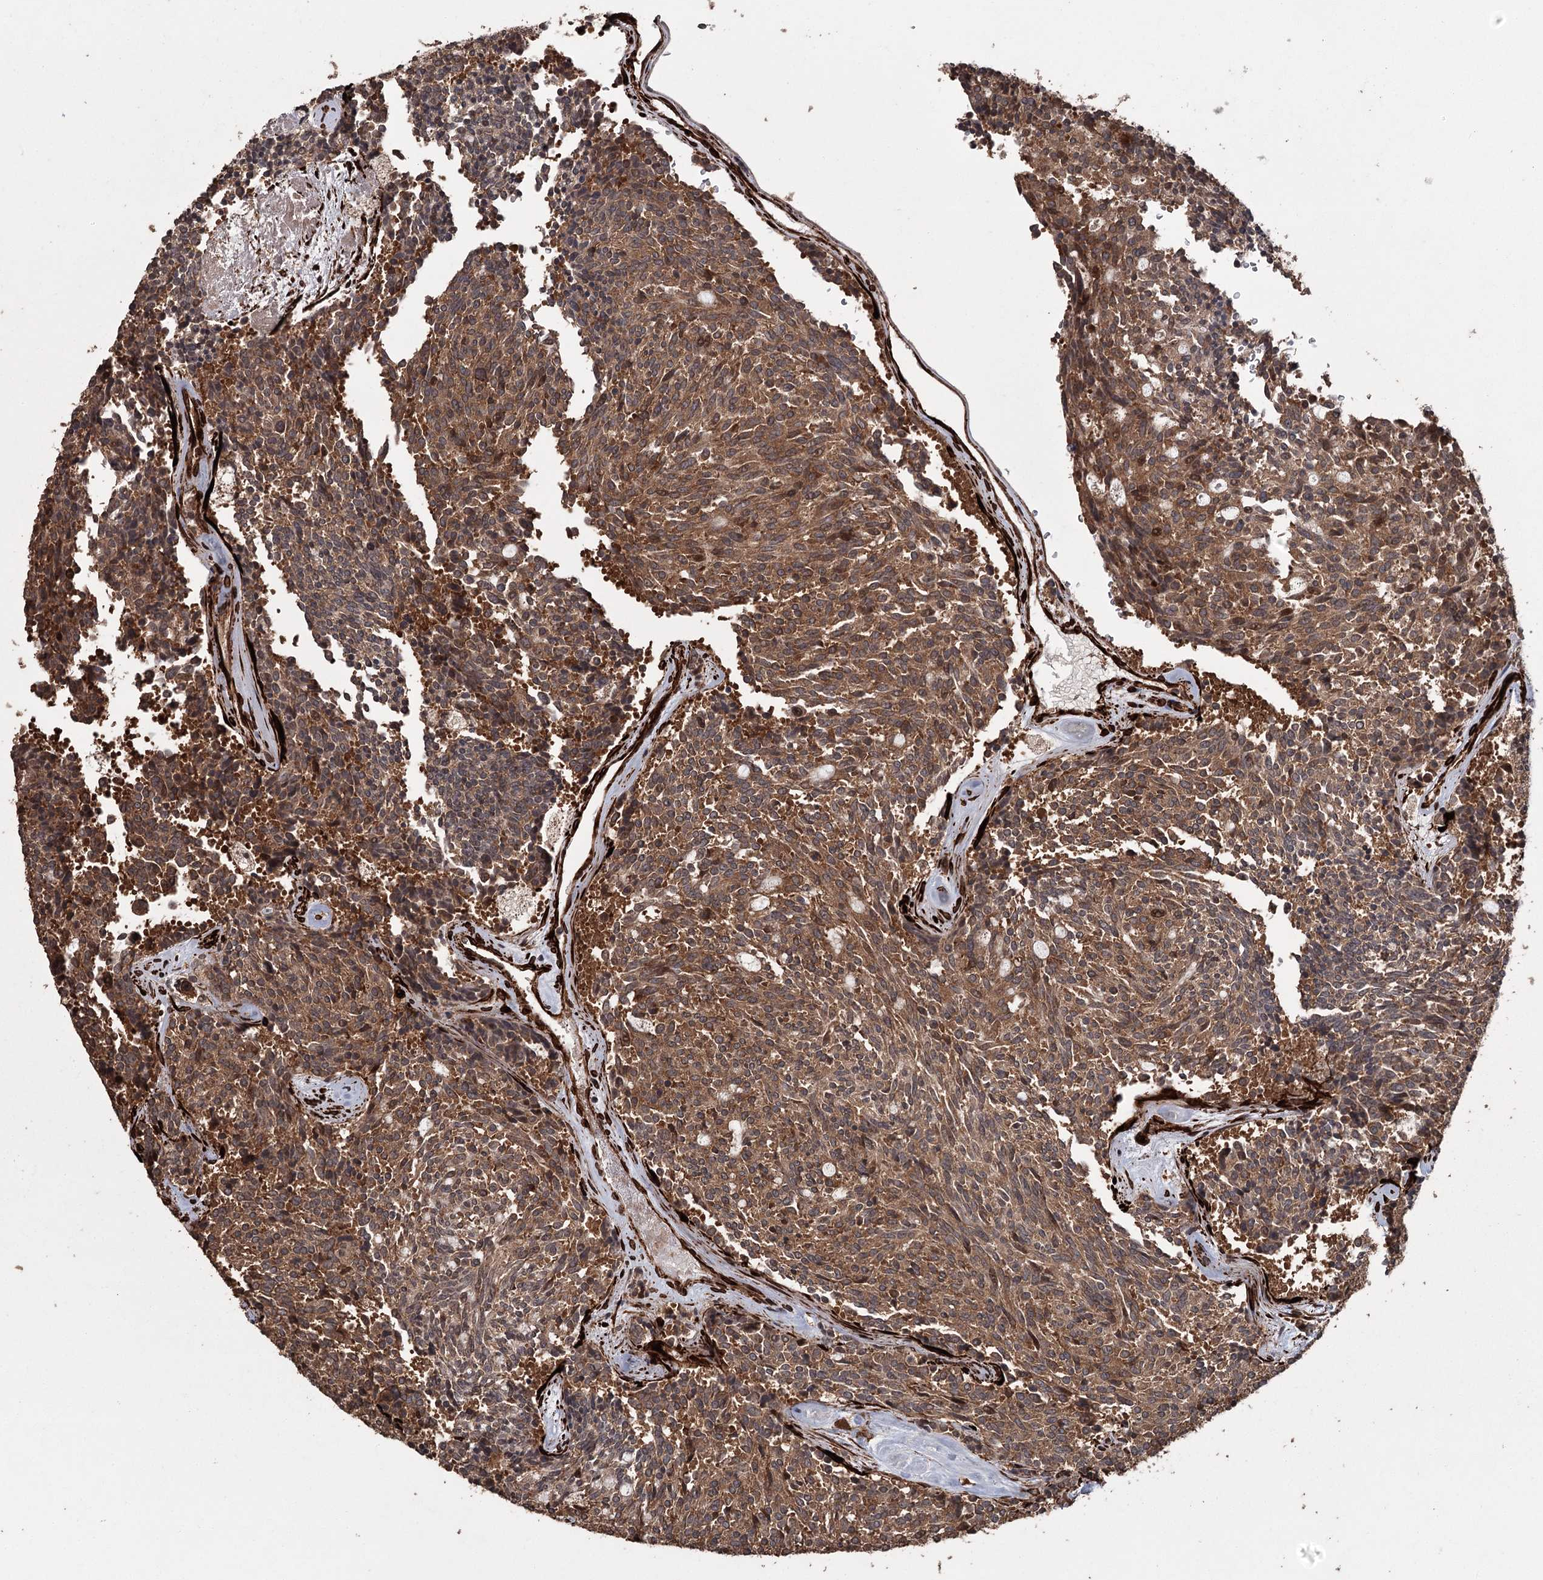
{"staining": {"intensity": "moderate", "quantity": ">75%", "location": "cytoplasmic/membranous"}, "tissue": "carcinoid", "cell_type": "Tumor cells", "image_type": "cancer", "snomed": [{"axis": "morphology", "description": "Carcinoid, malignant, NOS"}, {"axis": "topography", "description": "Pancreas"}], "caption": "Moderate cytoplasmic/membranous expression for a protein is present in about >75% of tumor cells of carcinoid using IHC.", "gene": "RPAP3", "patient": {"sex": "female", "age": 54}}